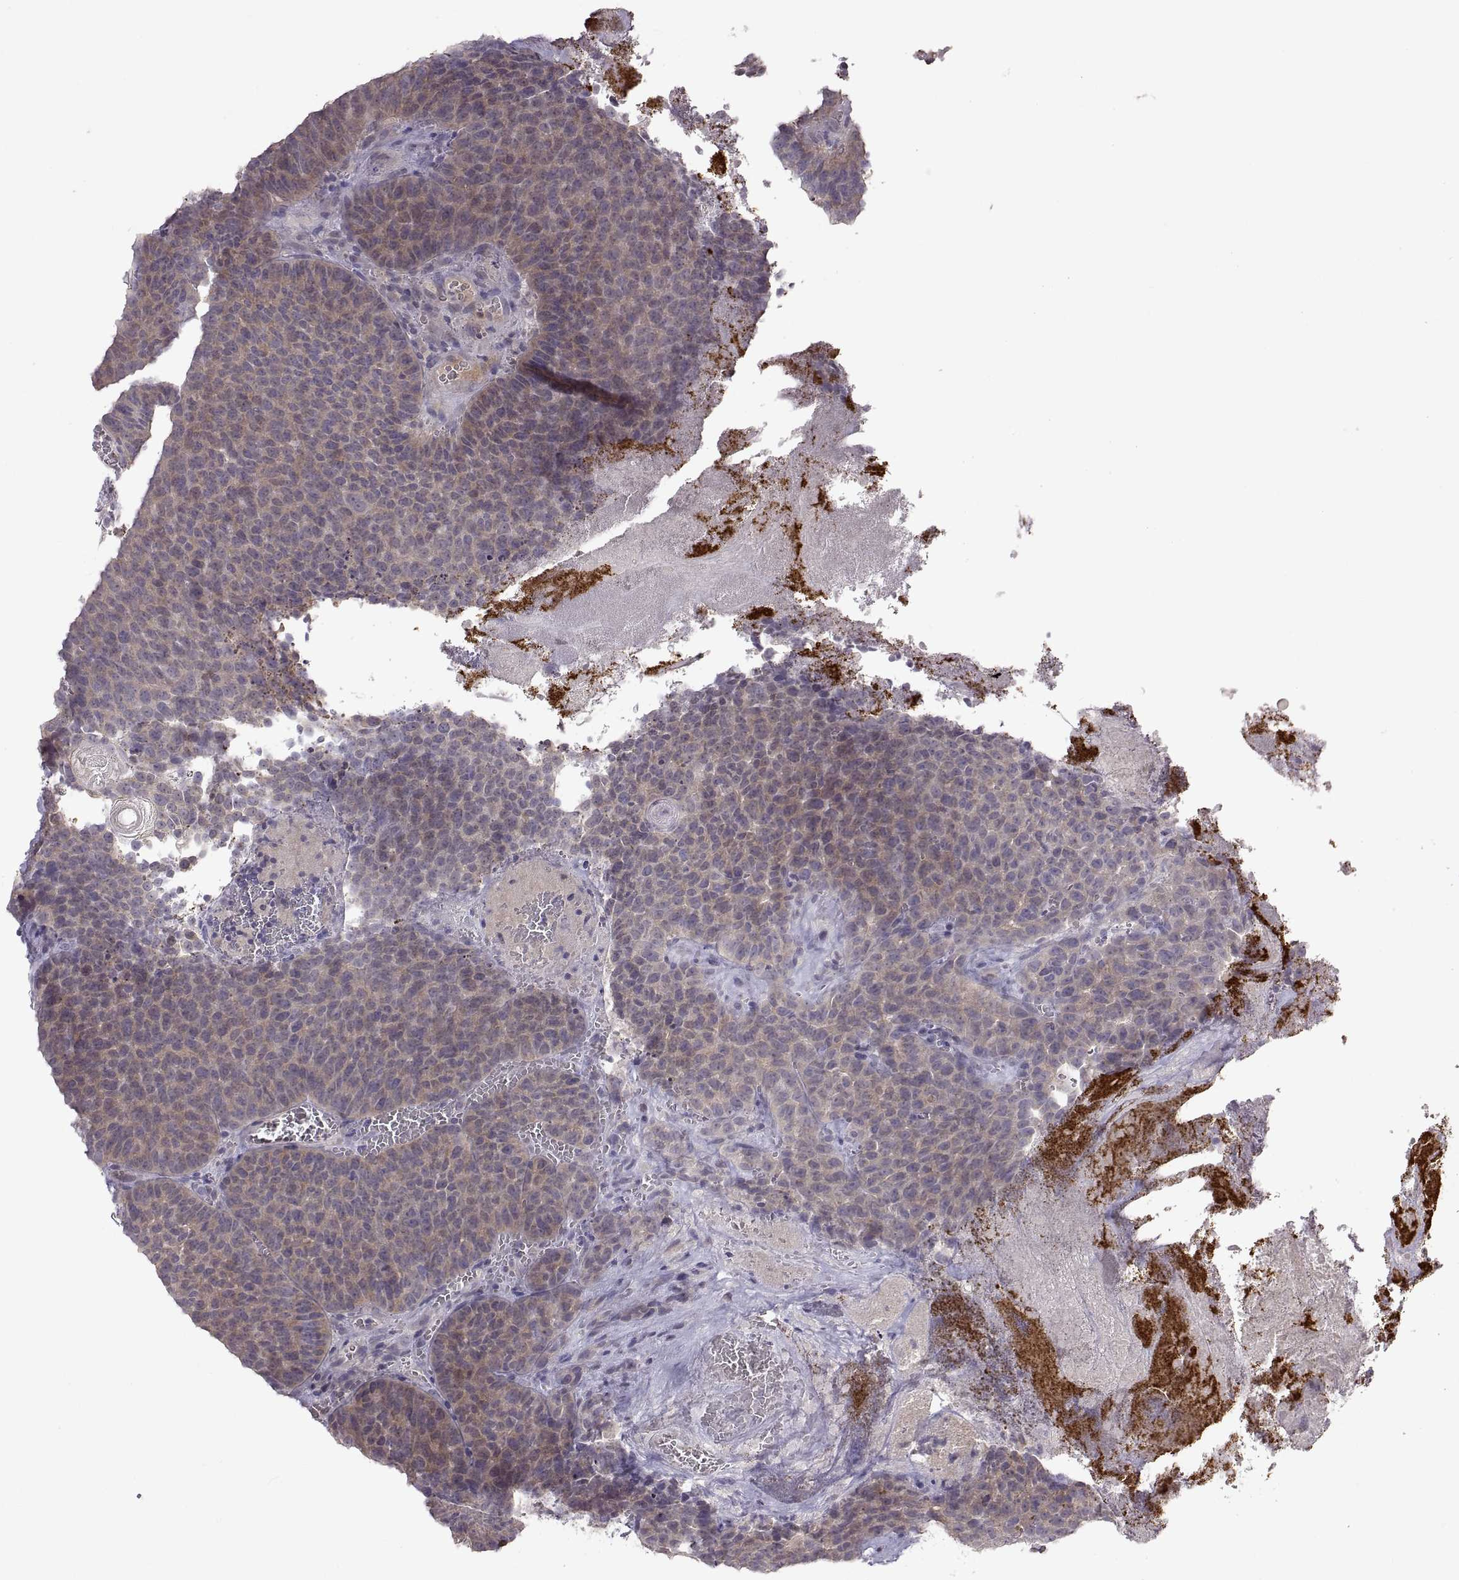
{"staining": {"intensity": "weak", "quantity": "25%-75%", "location": "cytoplasmic/membranous"}, "tissue": "urothelial cancer", "cell_type": "Tumor cells", "image_type": "cancer", "snomed": [{"axis": "morphology", "description": "Urothelial carcinoma, Low grade"}, {"axis": "topography", "description": "Urinary bladder"}], "caption": "The micrograph exhibits staining of urothelial cancer, revealing weak cytoplasmic/membranous protein positivity (brown color) within tumor cells.", "gene": "NMNAT2", "patient": {"sex": "female", "age": 62}}